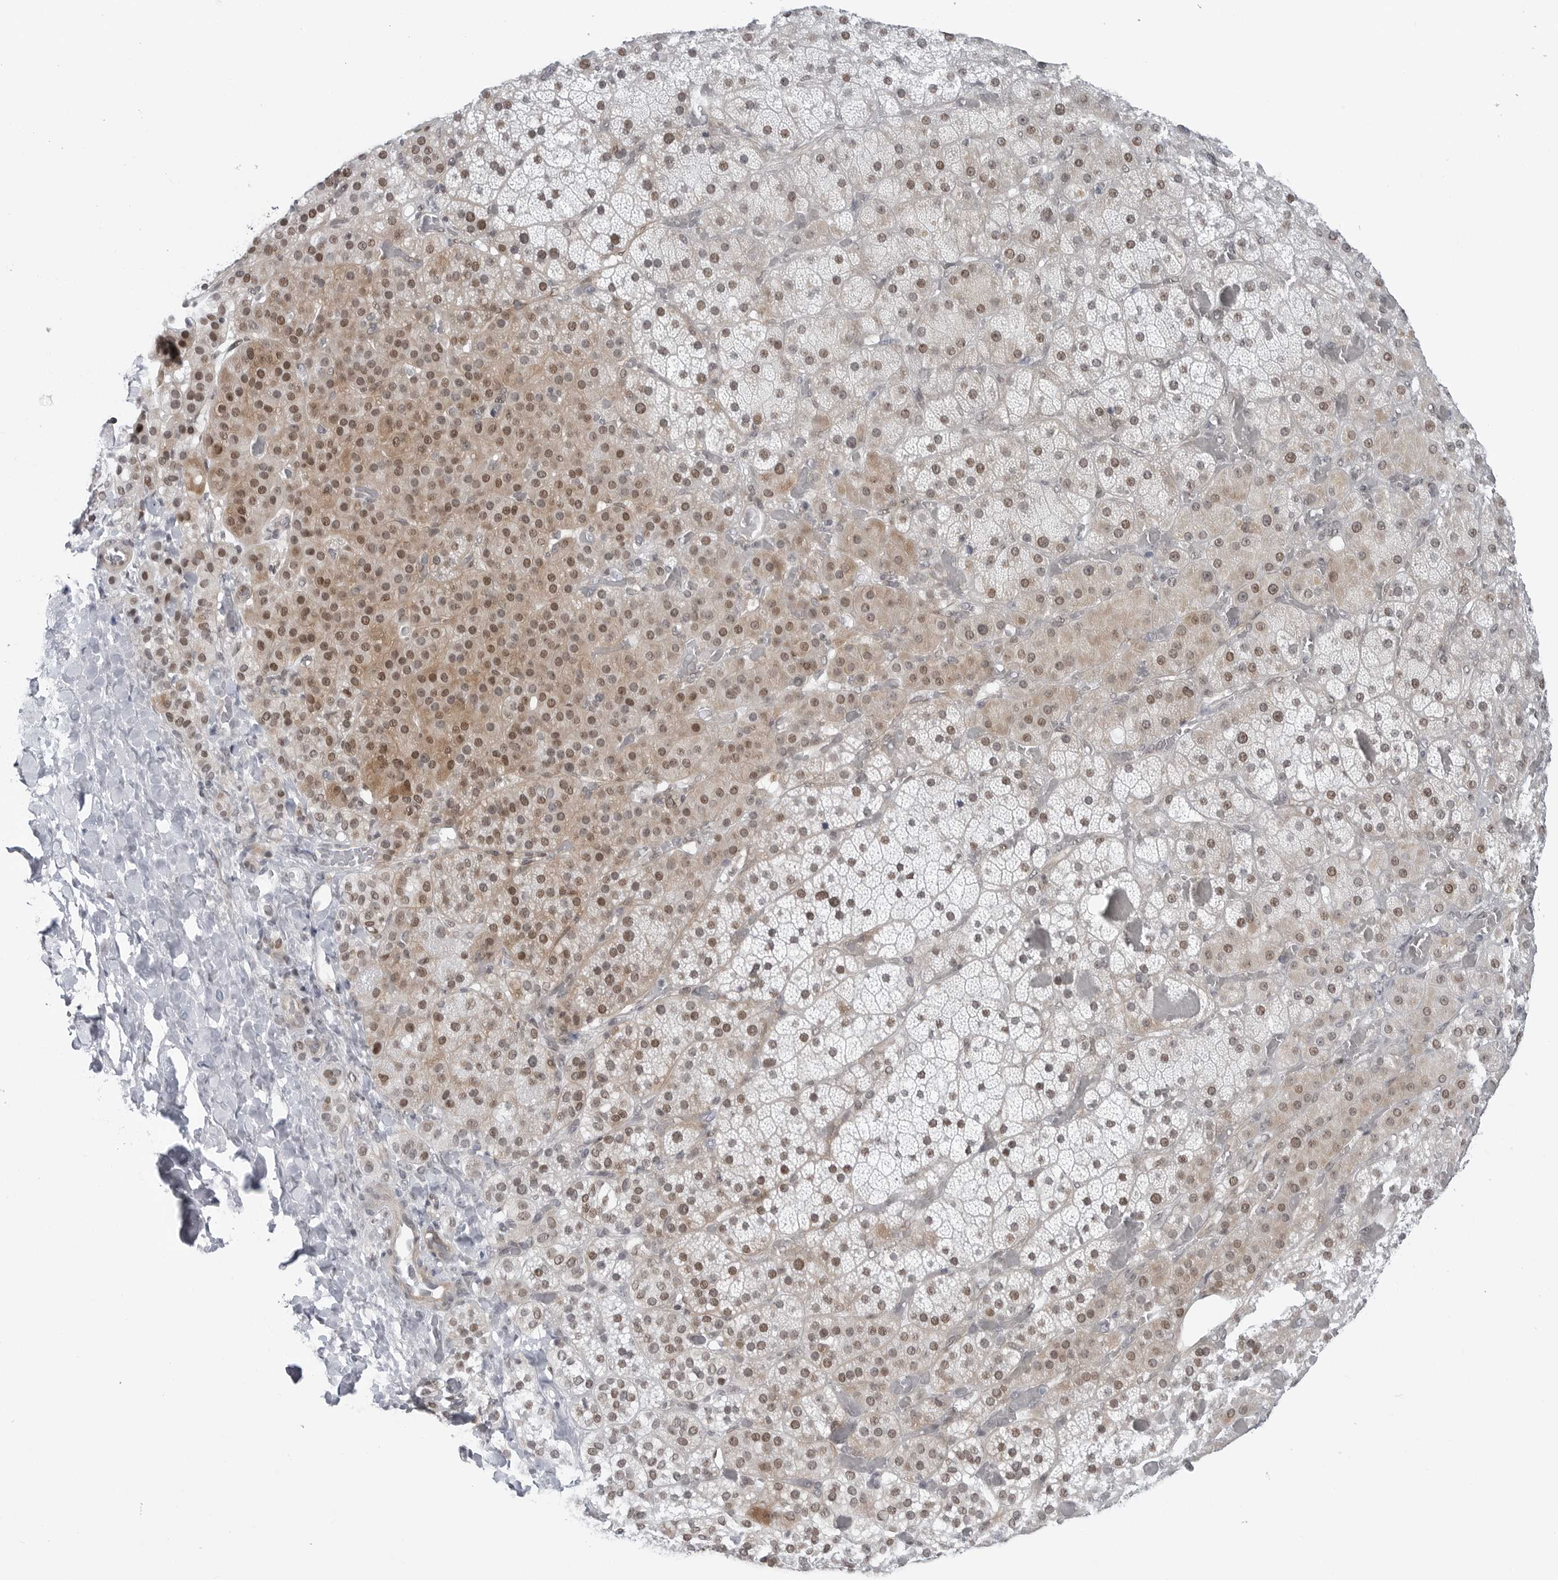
{"staining": {"intensity": "moderate", "quantity": ">75%", "location": "cytoplasmic/membranous,nuclear"}, "tissue": "adrenal gland", "cell_type": "Glandular cells", "image_type": "normal", "snomed": [{"axis": "morphology", "description": "Normal tissue, NOS"}, {"axis": "topography", "description": "Adrenal gland"}], "caption": "The histopathology image displays a brown stain indicating the presence of a protein in the cytoplasmic/membranous,nuclear of glandular cells in adrenal gland. (DAB (3,3'-diaminobenzidine) = brown stain, brightfield microscopy at high magnification).", "gene": "FAM135B", "patient": {"sex": "male", "age": 57}}